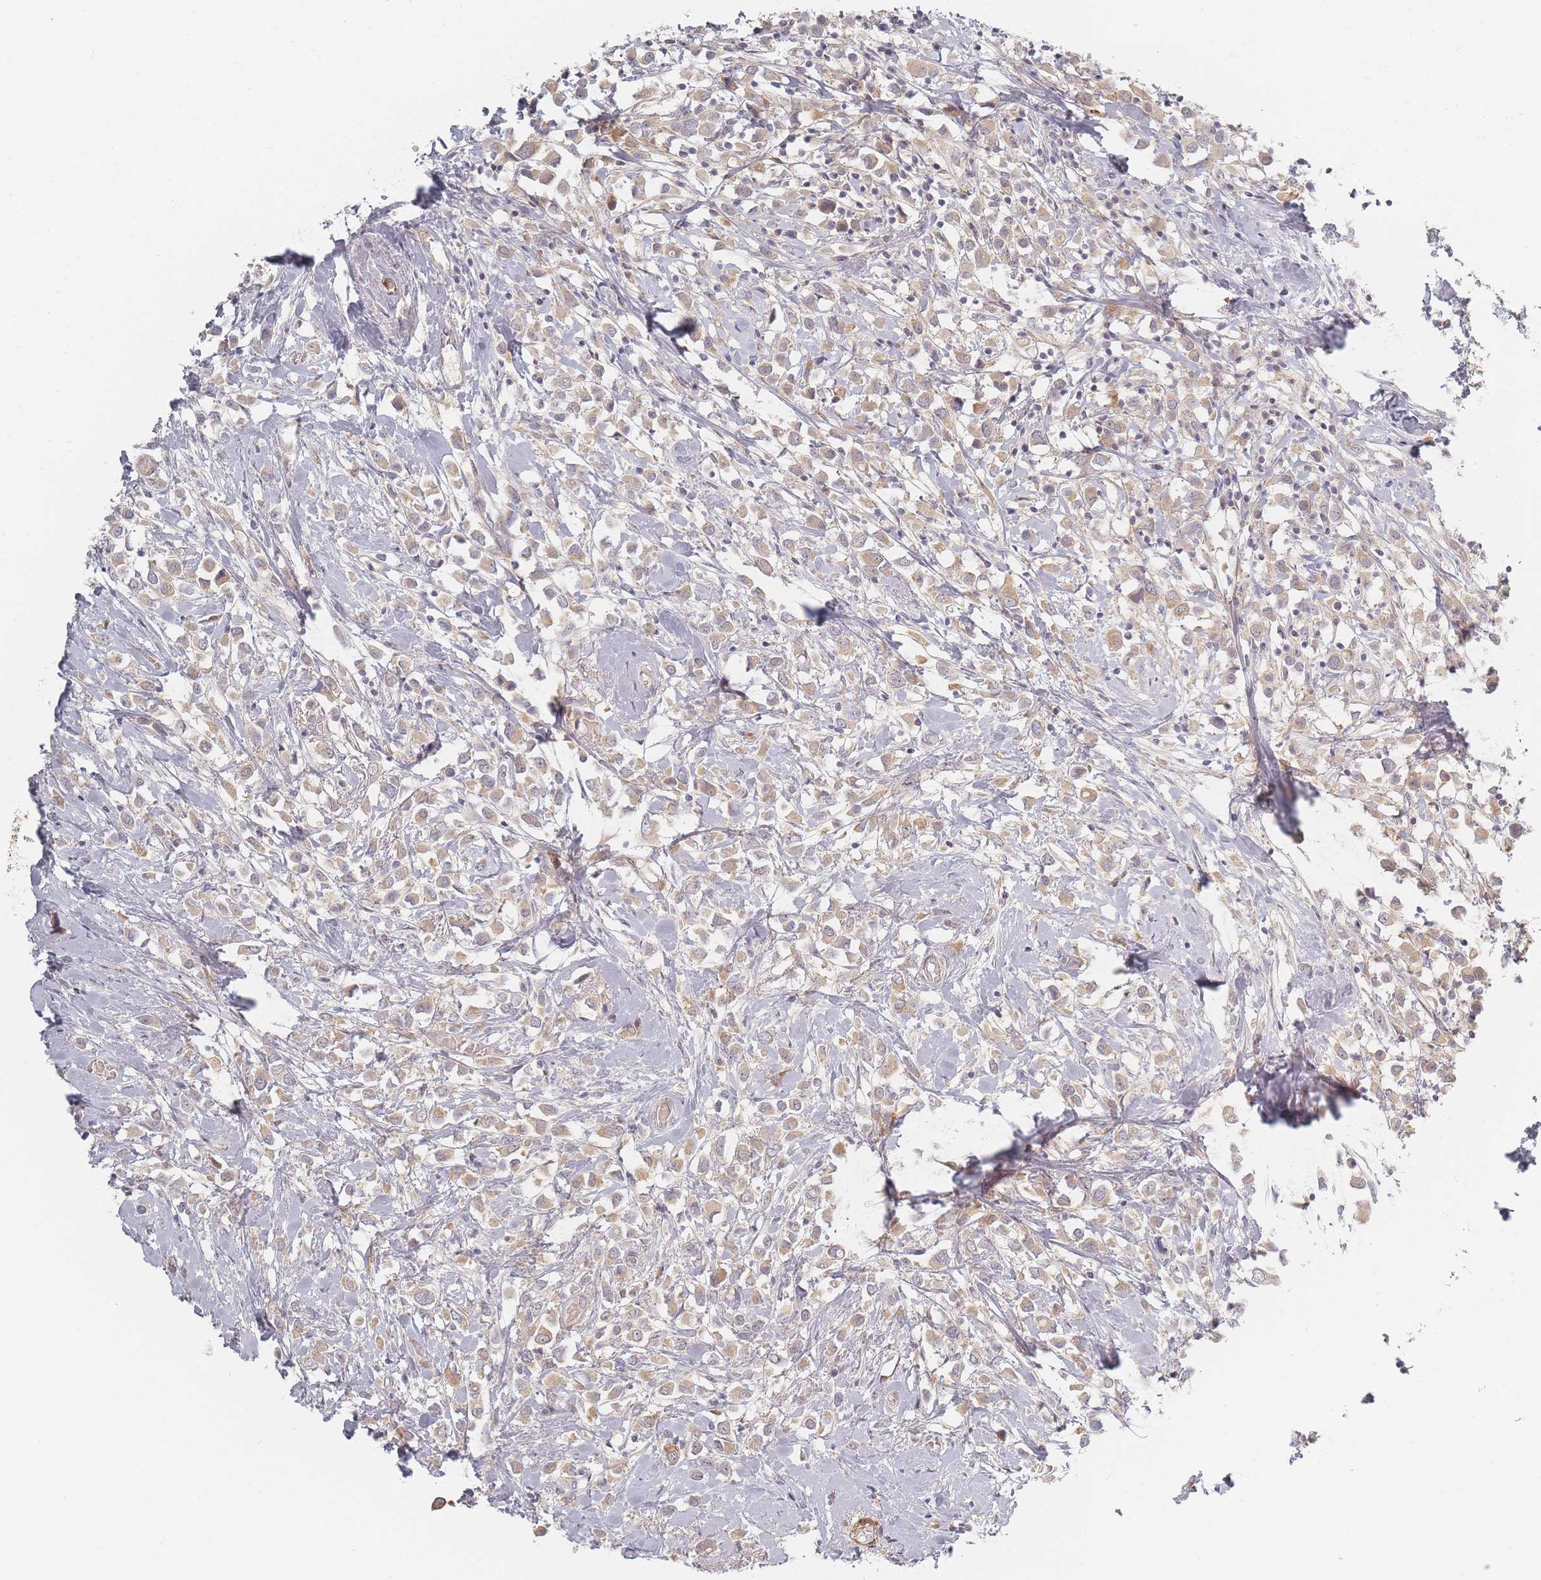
{"staining": {"intensity": "moderate", "quantity": ">75%", "location": "cytoplasmic/membranous"}, "tissue": "breast cancer", "cell_type": "Tumor cells", "image_type": "cancer", "snomed": [{"axis": "morphology", "description": "Duct carcinoma"}, {"axis": "topography", "description": "Breast"}], "caption": "Immunohistochemical staining of human invasive ductal carcinoma (breast) demonstrates medium levels of moderate cytoplasmic/membranous positivity in approximately >75% of tumor cells. The protein of interest is shown in brown color, while the nuclei are stained blue.", "gene": "ZKSCAN7", "patient": {"sex": "female", "age": 61}}